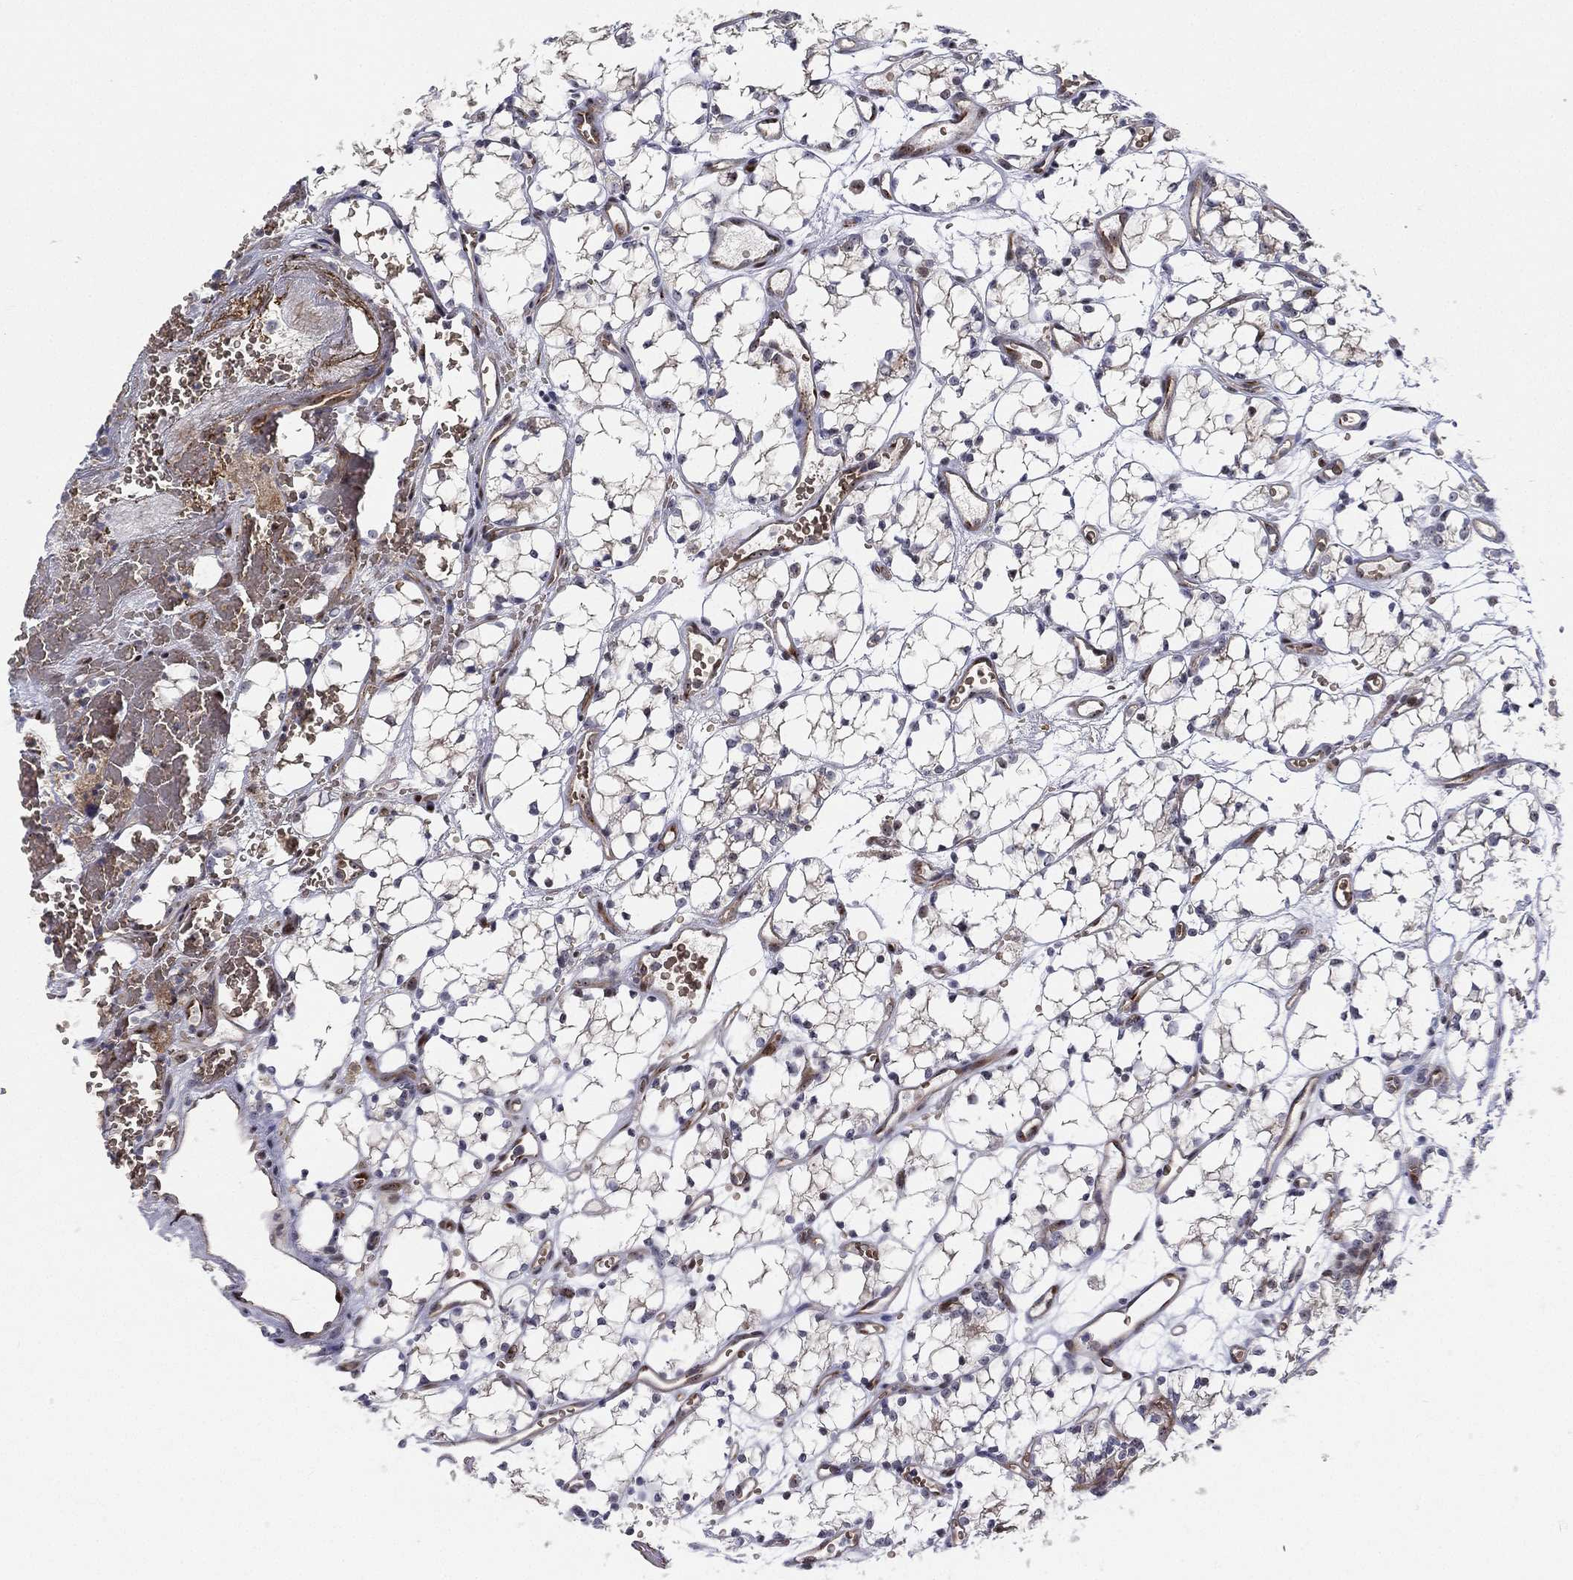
{"staining": {"intensity": "moderate", "quantity": "25%-75%", "location": "cytoplasmic/membranous,nuclear"}, "tissue": "renal cancer", "cell_type": "Tumor cells", "image_type": "cancer", "snomed": [{"axis": "morphology", "description": "Adenocarcinoma, NOS"}, {"axis": "topography", "description": "Kidney"}], "caption": "Immunohistochemistry micrograph of neoplastic tissue: human adenocarcinoma (renal) stained using immunohistochemistry reveals medium levels of moderate protein expression localized specifically in the cytoplasmic/membranous and nuclear of tumor cells, appearing as a cytoplasmic/membranous and nuclear brown color.", "gene": "VHL", "patient": {"sex": "female", "age": 69}}